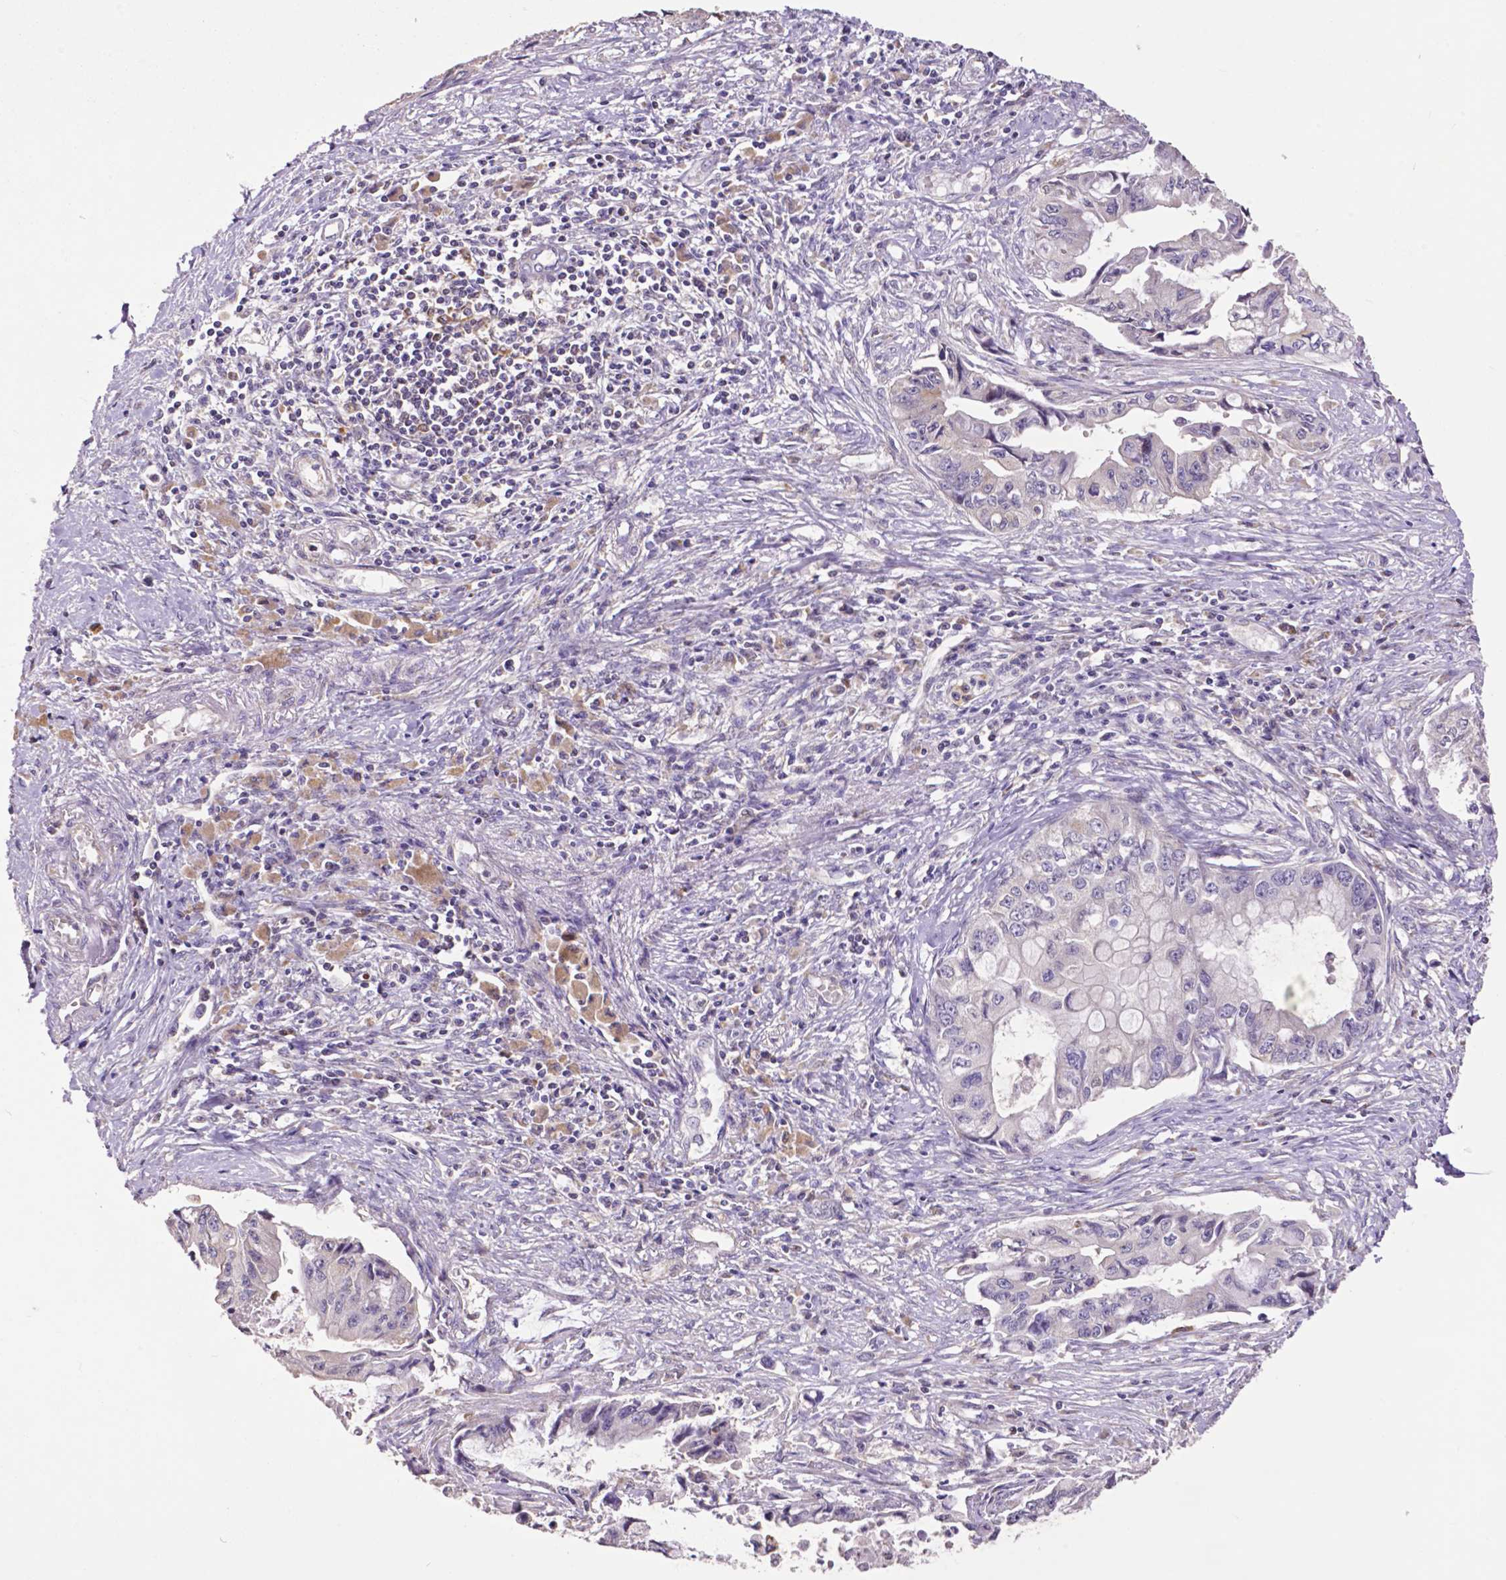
{"staining": {"intensity": "negative", "quantity": "none", "location": "none"}, "tissue": "pancreatic cancer", "cell_type": "Tumor cells", "image_type": "cancer", "snomed": [{"axis": "morphology", "description": "Adenocarcinoma, NOS"}, {"axis": "topography", "description": "Pancreas"}], "caption": "DAB (3,3'-diaminobenzidine) immunohistochemical staining of human pancreatic cancer (adenocarcinoma) shows no significant expression in tumor cells.", "gene": "MCL1", "patient": {"sex": "male", "age": 66}}